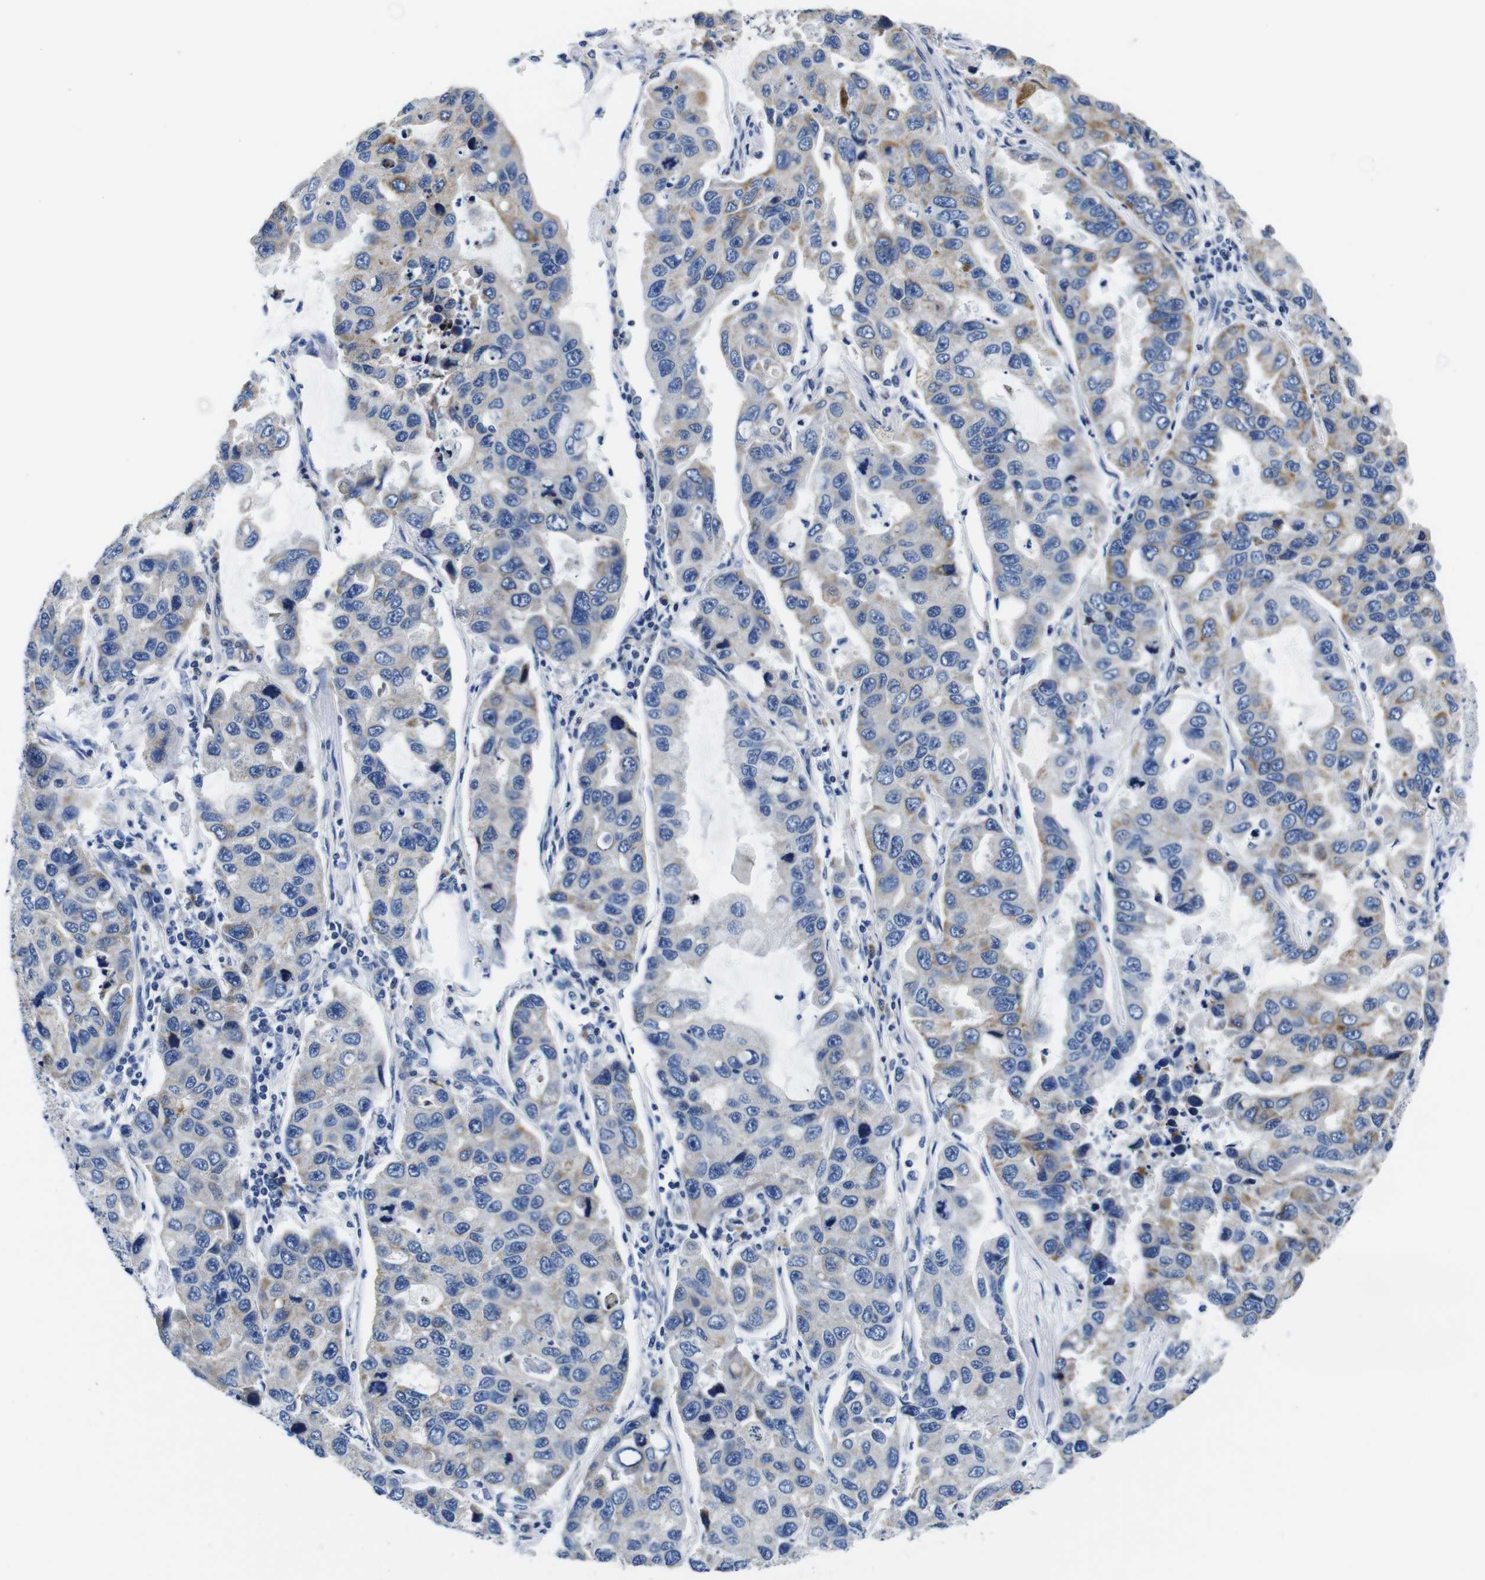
{"staining": {"intensity": "moderate", "quantity": "25%-75%", "location": "cytoplasmic/membranous"}, "tissue": "lung cancer", "cell_type": "Tumor cells", "image_type": "cancer", "snomed": [{"axis": "morphology", "description": "Adenocarcinoma, NOS"}, {"axis": "topography", "description": "Lung"}], "caption": "Human lung adenocarcinoma stained with a protein marker displays moderate staining in tumor cells.", "gene": "SNX19", "patient": {"sex": "male", "age": 64}}